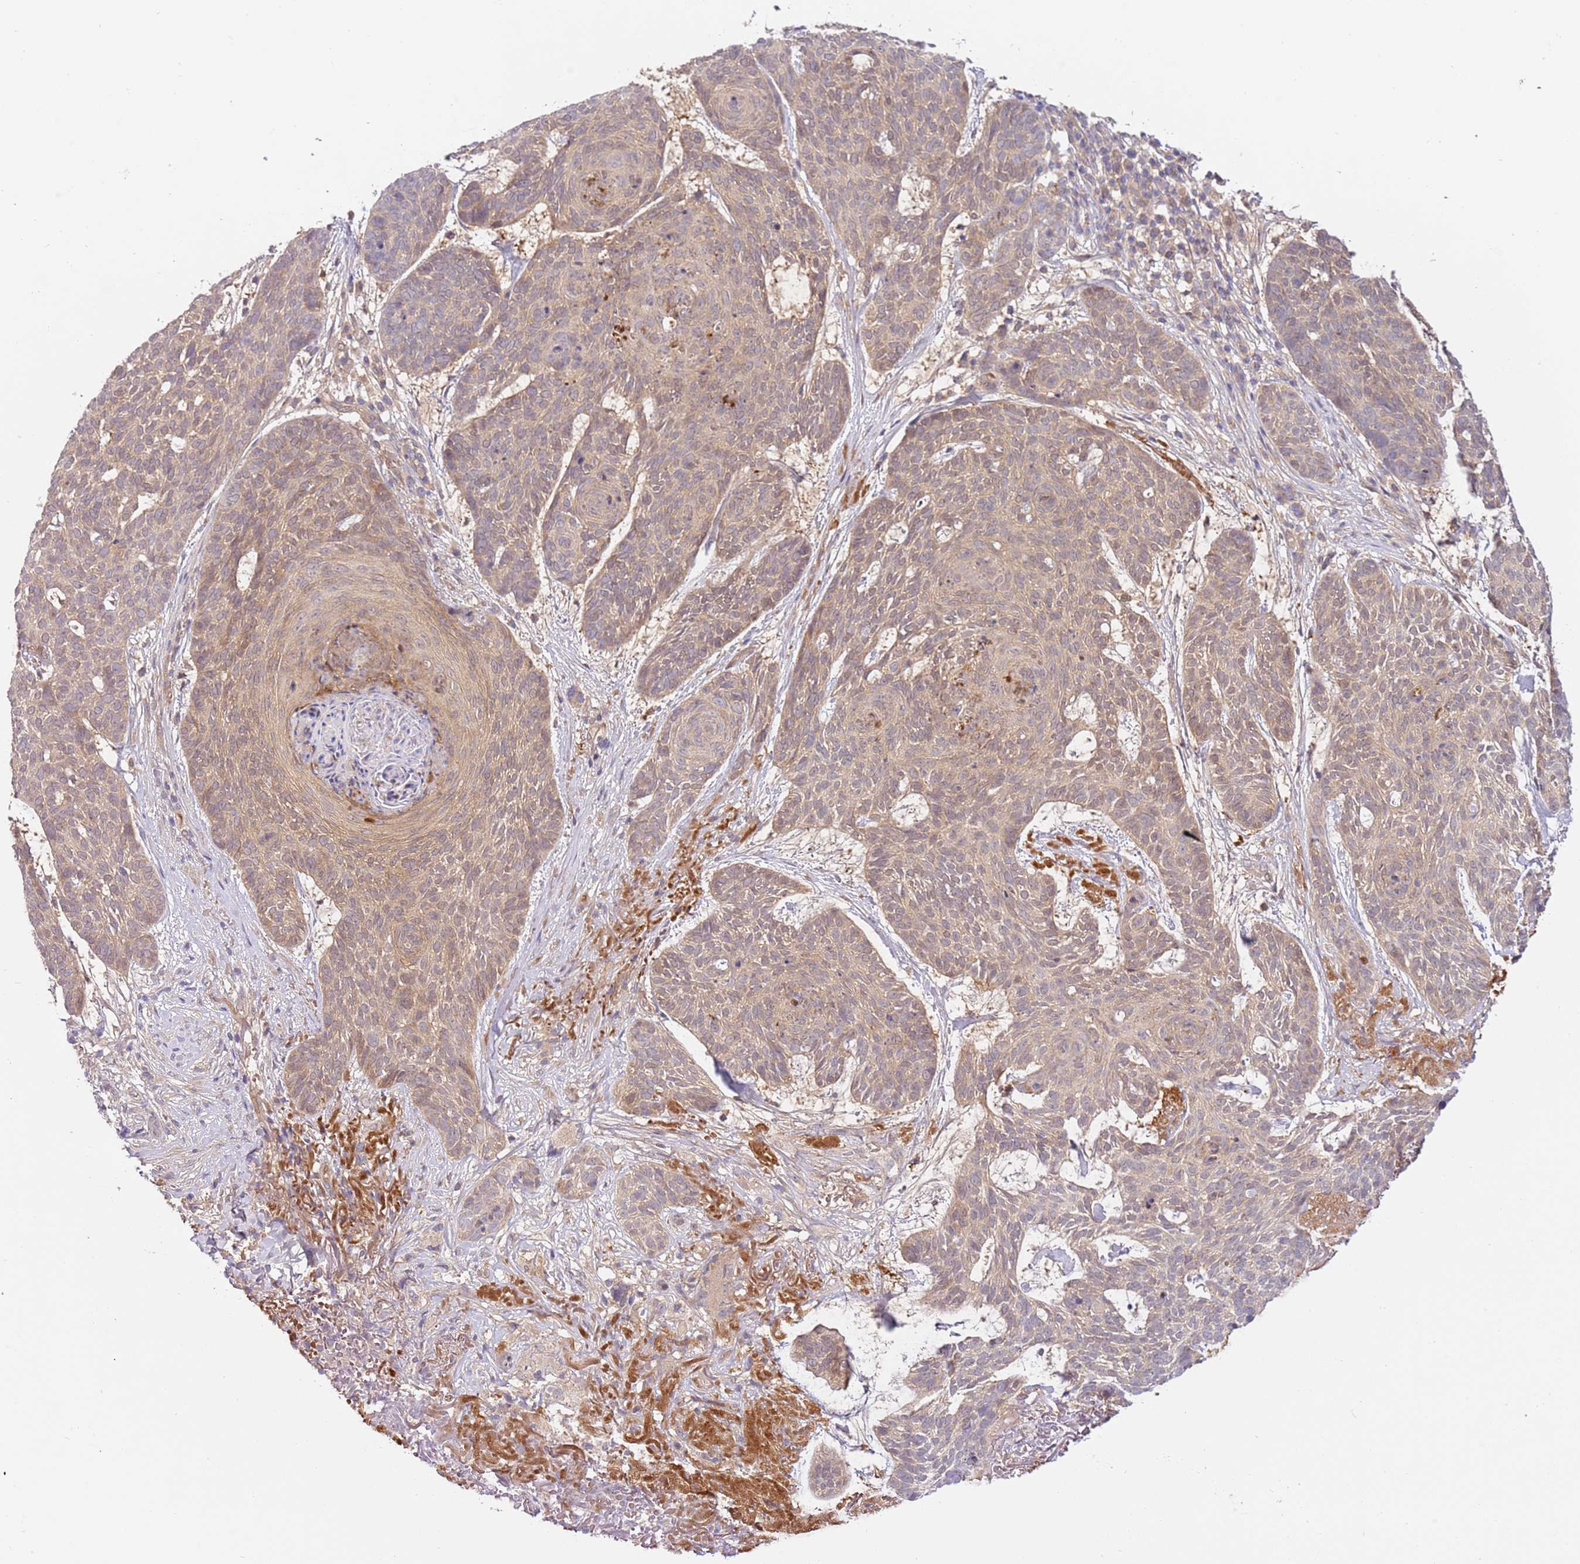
{"staining": {"intensity": "weak", "quantity": "<25%", "location": "cytoplasmic/membranous,nuclear"}, "tissue": "skin cancer", "cell_type": "Tumor cells", "image_type": "cancer", "snomed": [{"axis": "morphology", "description": "Basal cell carcinoma"}, {"axis": "topography", "description": "Skin"}], "caption": "High power microscopy histopathology image of an immunohistochemistry (IHC) image of skin cancer, revealing no significant positivity in tumor cells.", "gene": "C8G", "patient": {"sex": "female", "age": 89}}